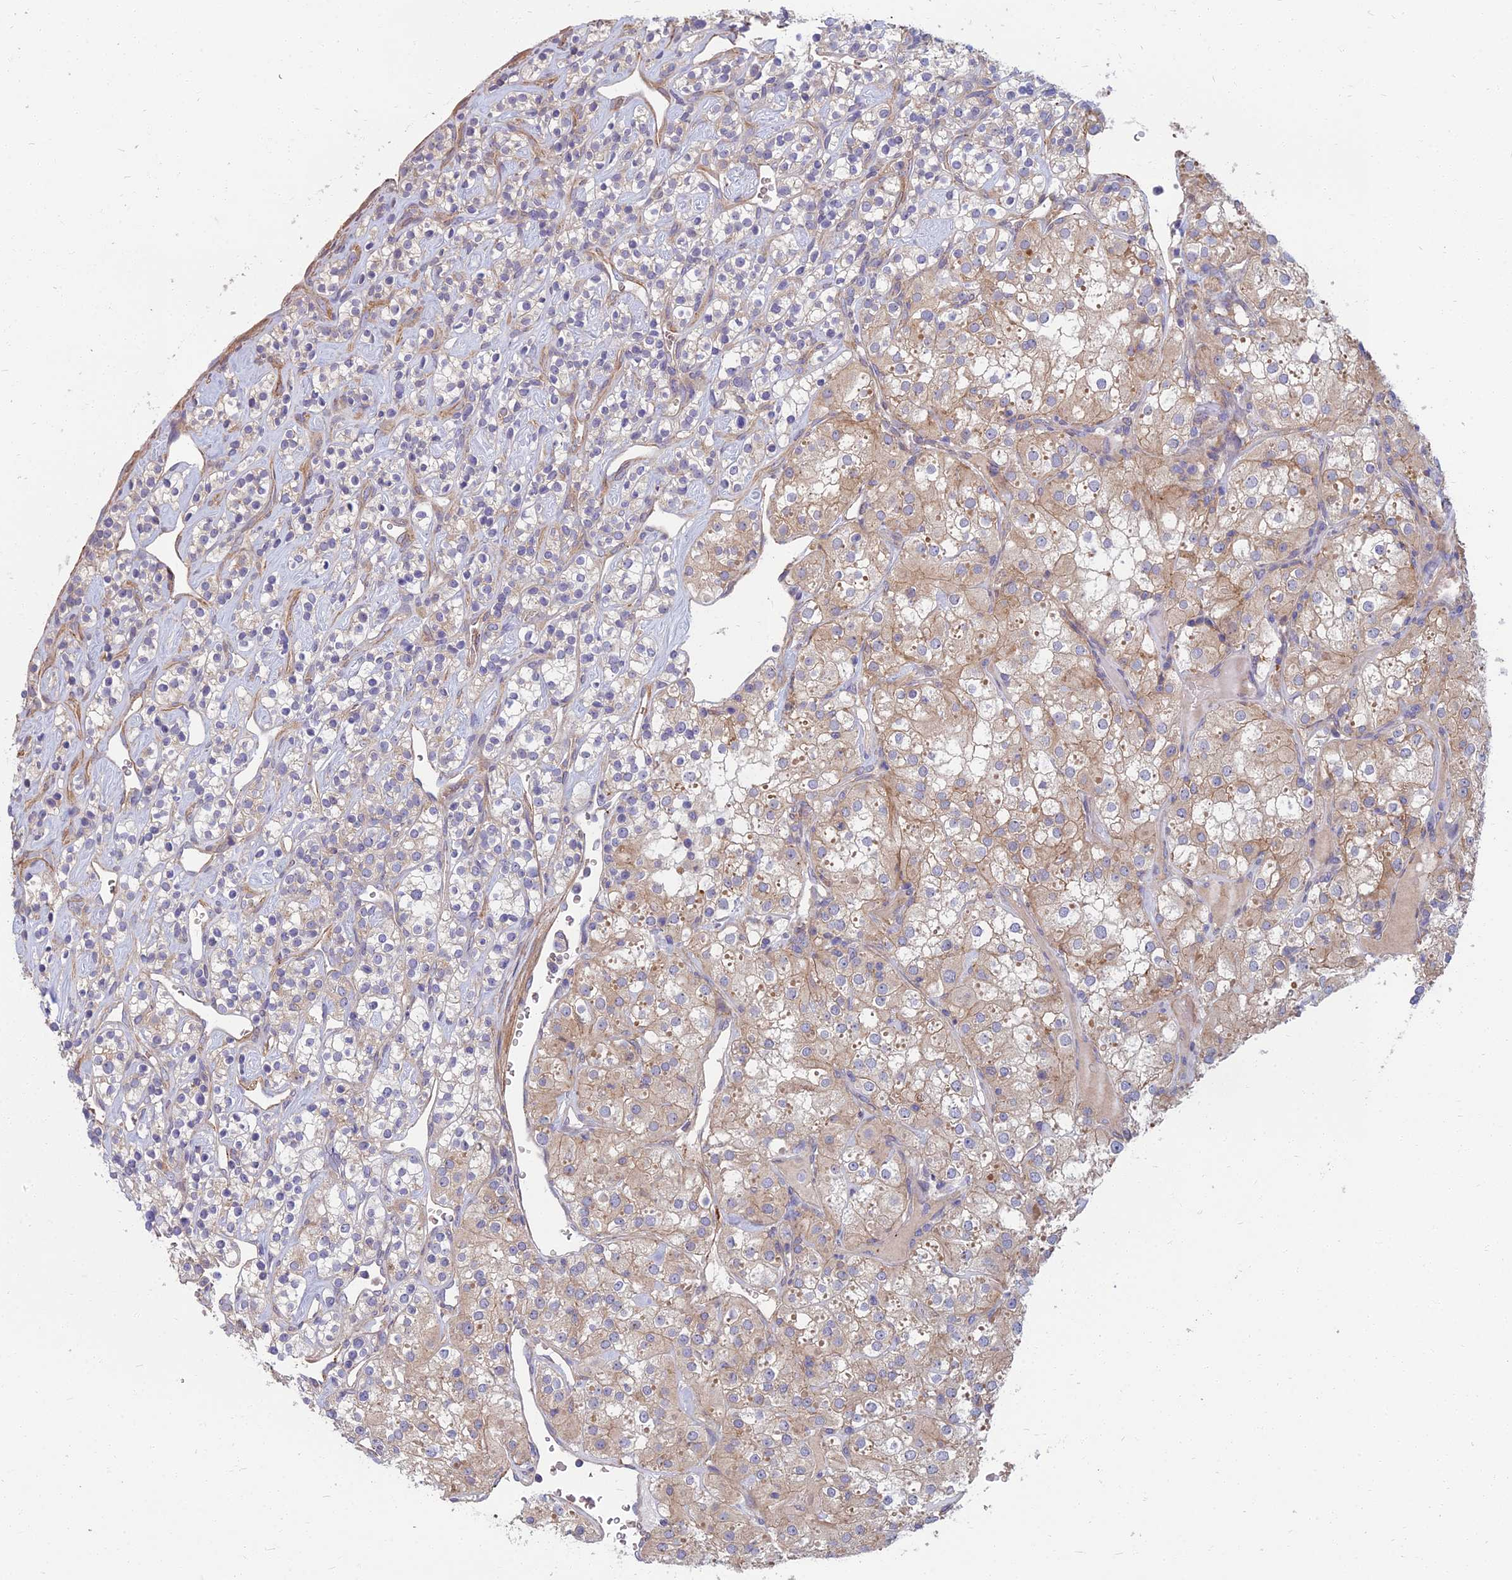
{"staining": {"intensity": "weak", "quantity": "25%-75%", "location": "cytoplasmic/membranous"}, "tissue": "renal cancer", "cell_type": "Tumor cells", "image_type": "cancer", "snomed": [{"axis": "morphology", "description": "Adenocarcinoma, NOS"}, {"axis": "topography", "description": "Kidney"}], "caption": "Weak cytoplasmic/membranous staining for a protein is present in approximately 25%-75% of tumor cells of adenocarcinoma (renal) using immunohistochemistry (IHC).", "gene": "WDR24", "patient": {"sex": "male", "age": 77}}